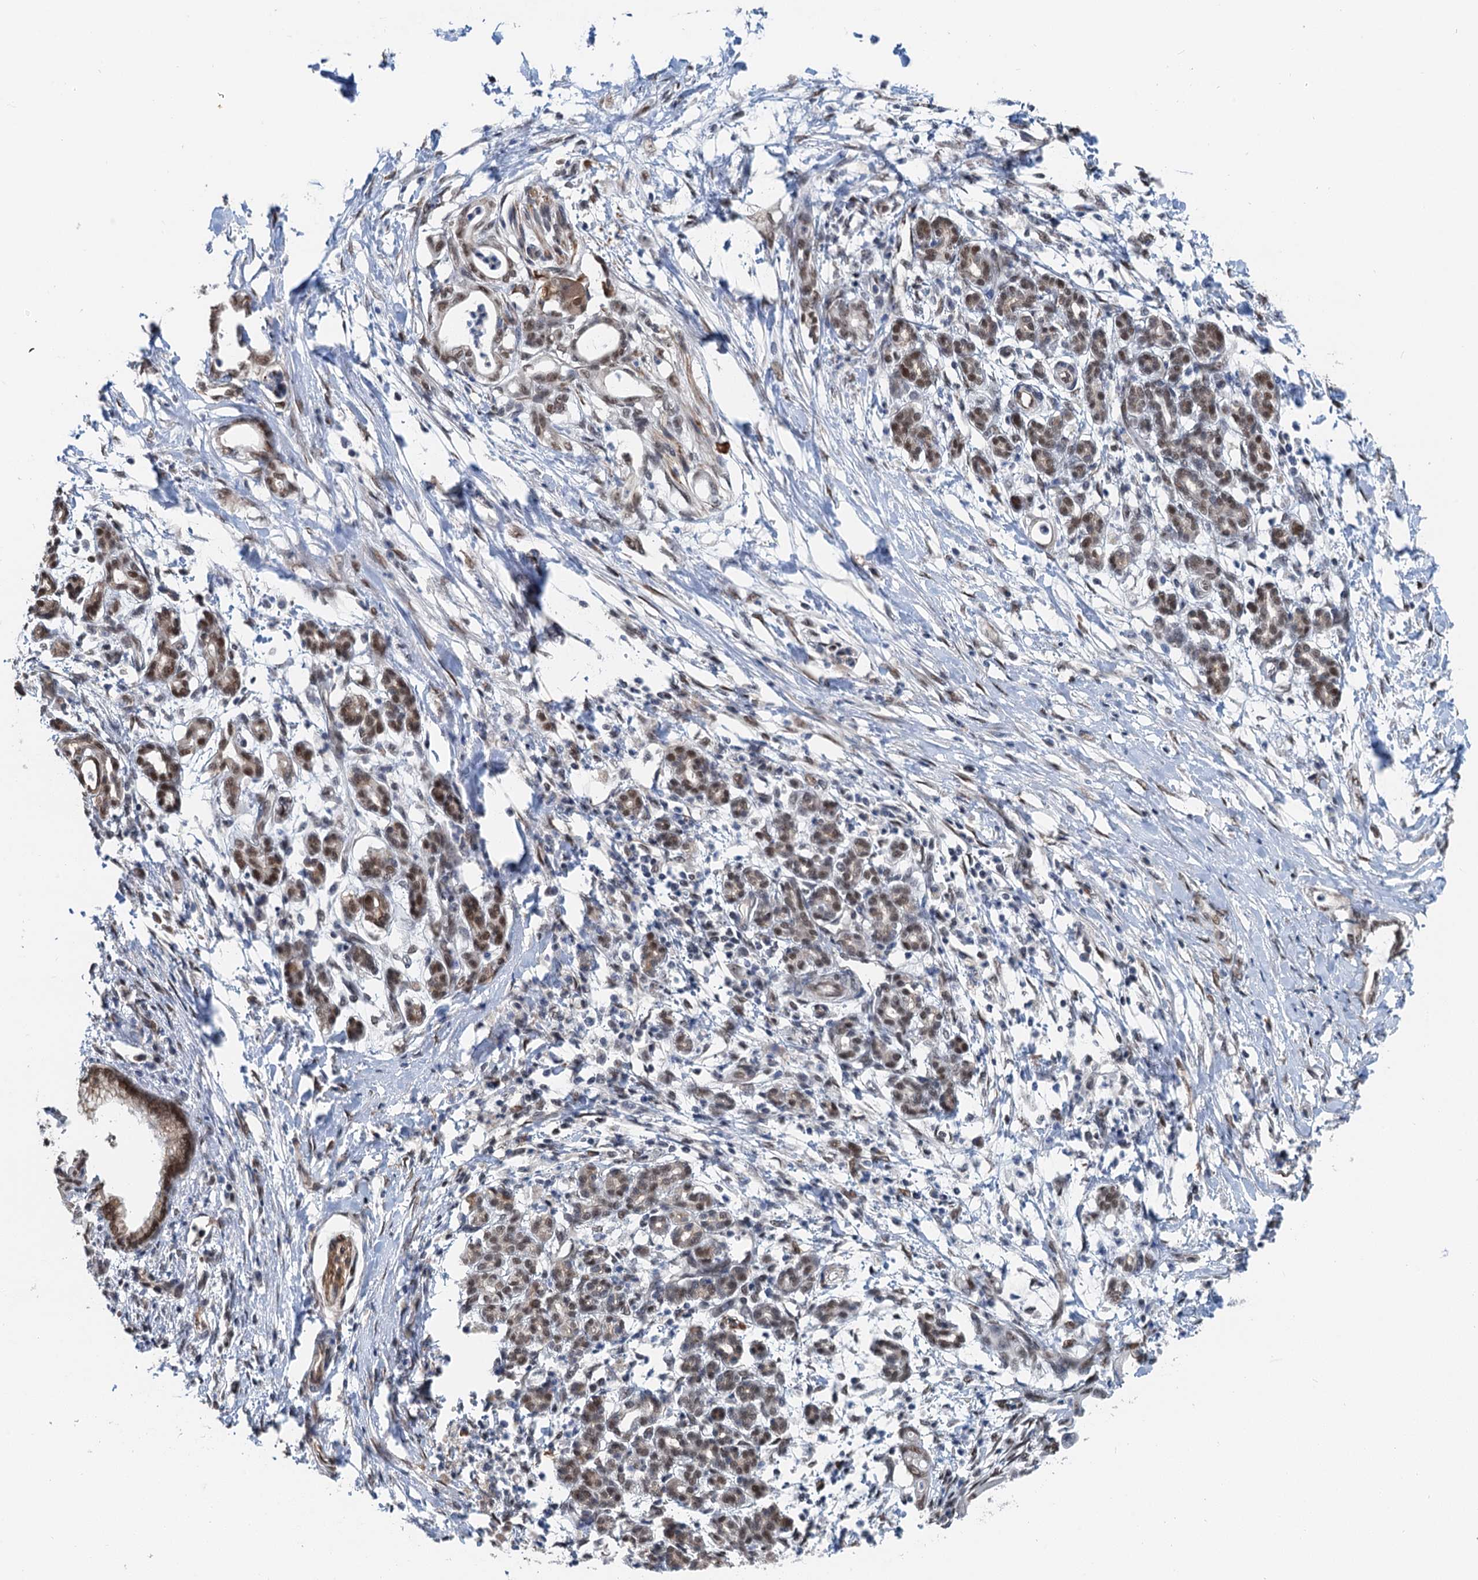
{"staining": {"intensity": "moderate", "quantity": ">75%", "location": "nuclear"}, "tissue": "pancreatic cancer", "cell_type": "Tumor cells", "image_type": "cancer", "snomed": [{"axis": "morphology", "description": "Adenocarcinoma, NOS"}, {"axis": "topography", "description": "Pancreas"}], "caption": "Adenocarcinoma (pancreatic) stained for a protein exhibits moderate nuclear positivity in tumor cells.", "gene": "CFDP1", "patient": {"sex": "female", "age": 55}}